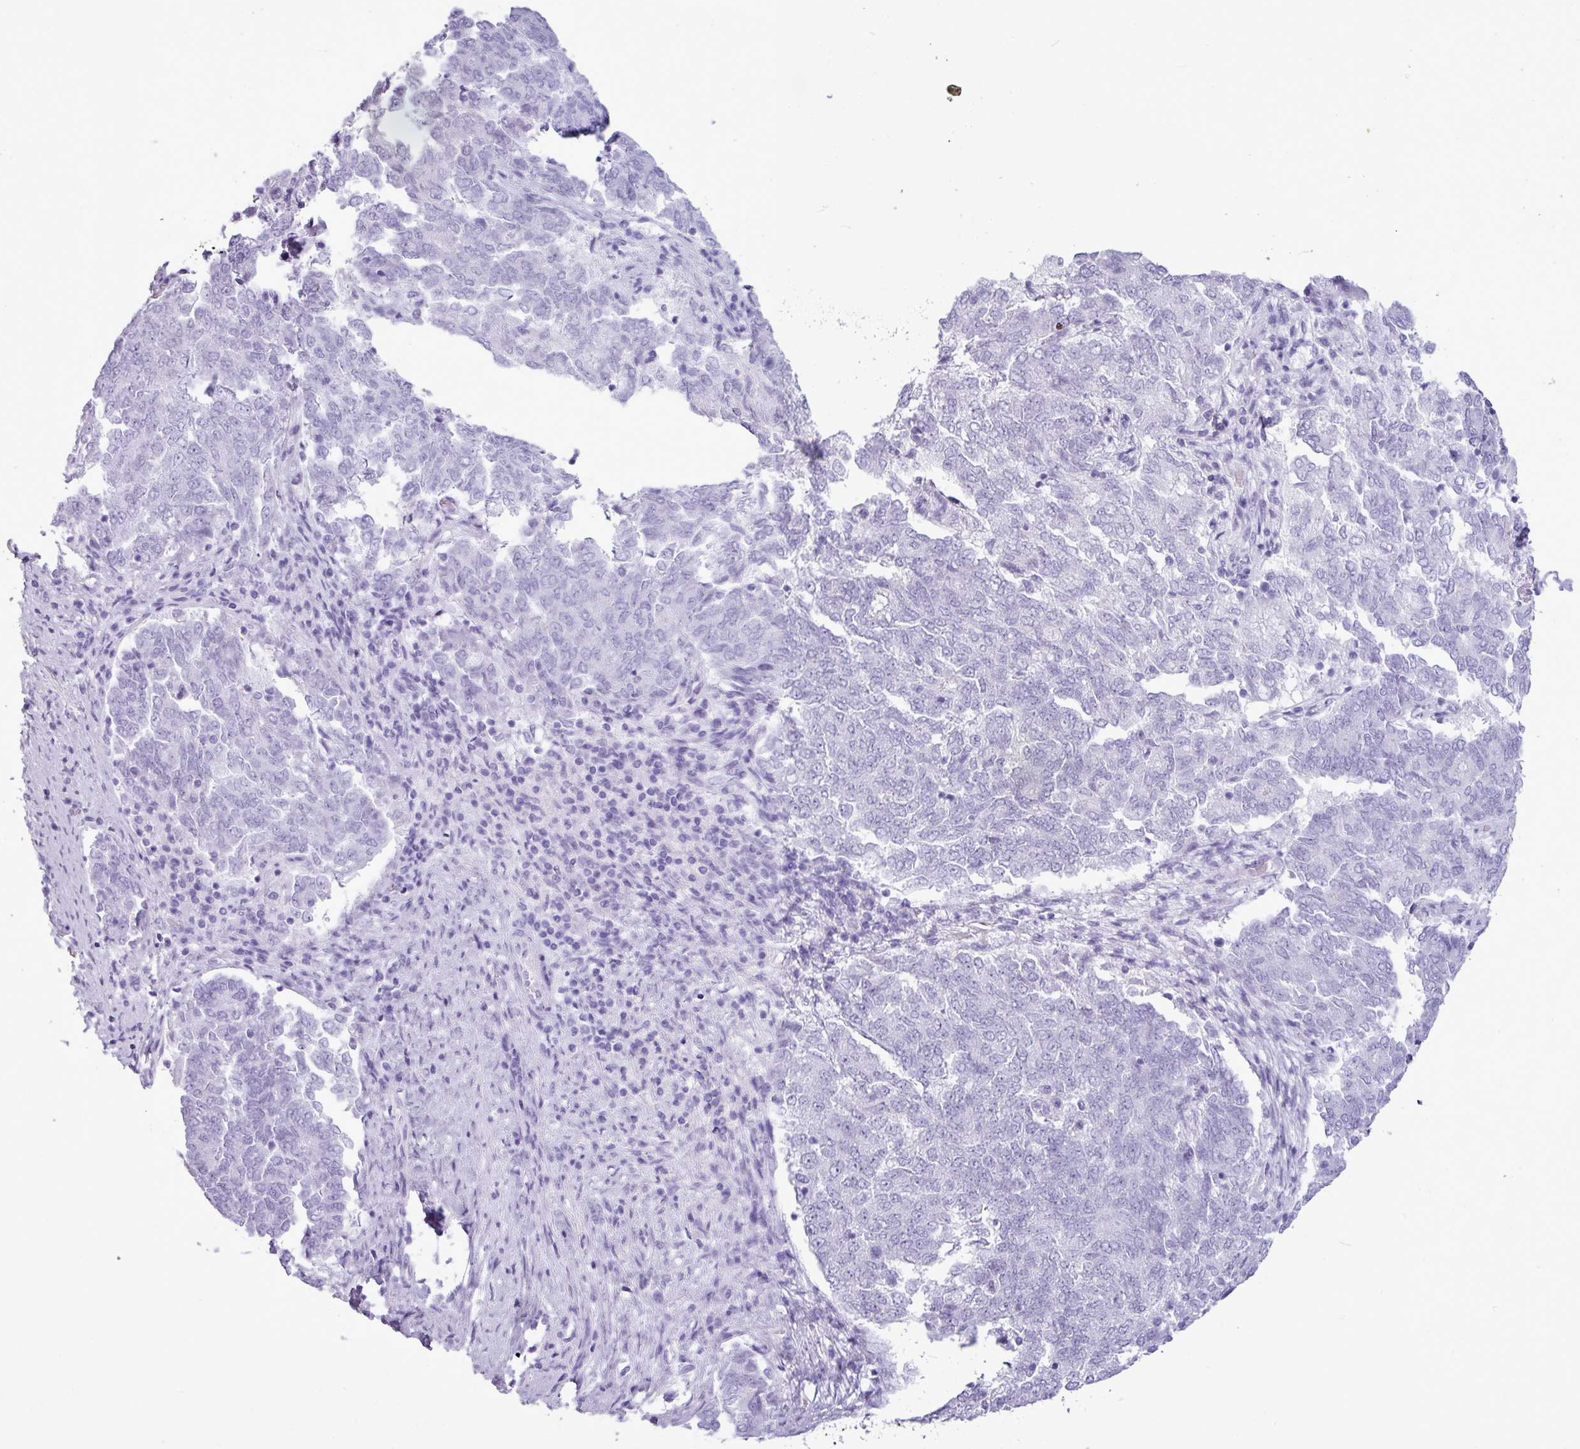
{"staining": {"intensity": "negative", "quantity": "none", "location": "none"}, "tissue": "endometrial cancer", "cell_type": "Tumor cells", "image_type": "cancer", "snomed": [{"axis": "morphology", "description": "Adenocarcinoma, NOS"}, {"axis": "topography", "description": "Endometrium"}], "caption": "Tumor cells are negative for protein expression in human endometrial adenocarcinoma. (Stains: DAB (3,3'-diaminobenzidine) immunohistochemistry (IHC) with hematoxylin counter stain, Microscopy: brightfield microscopy at high magnification).", "gene": "AMY1B", "patient": {"sex": "female", "age": 80}}